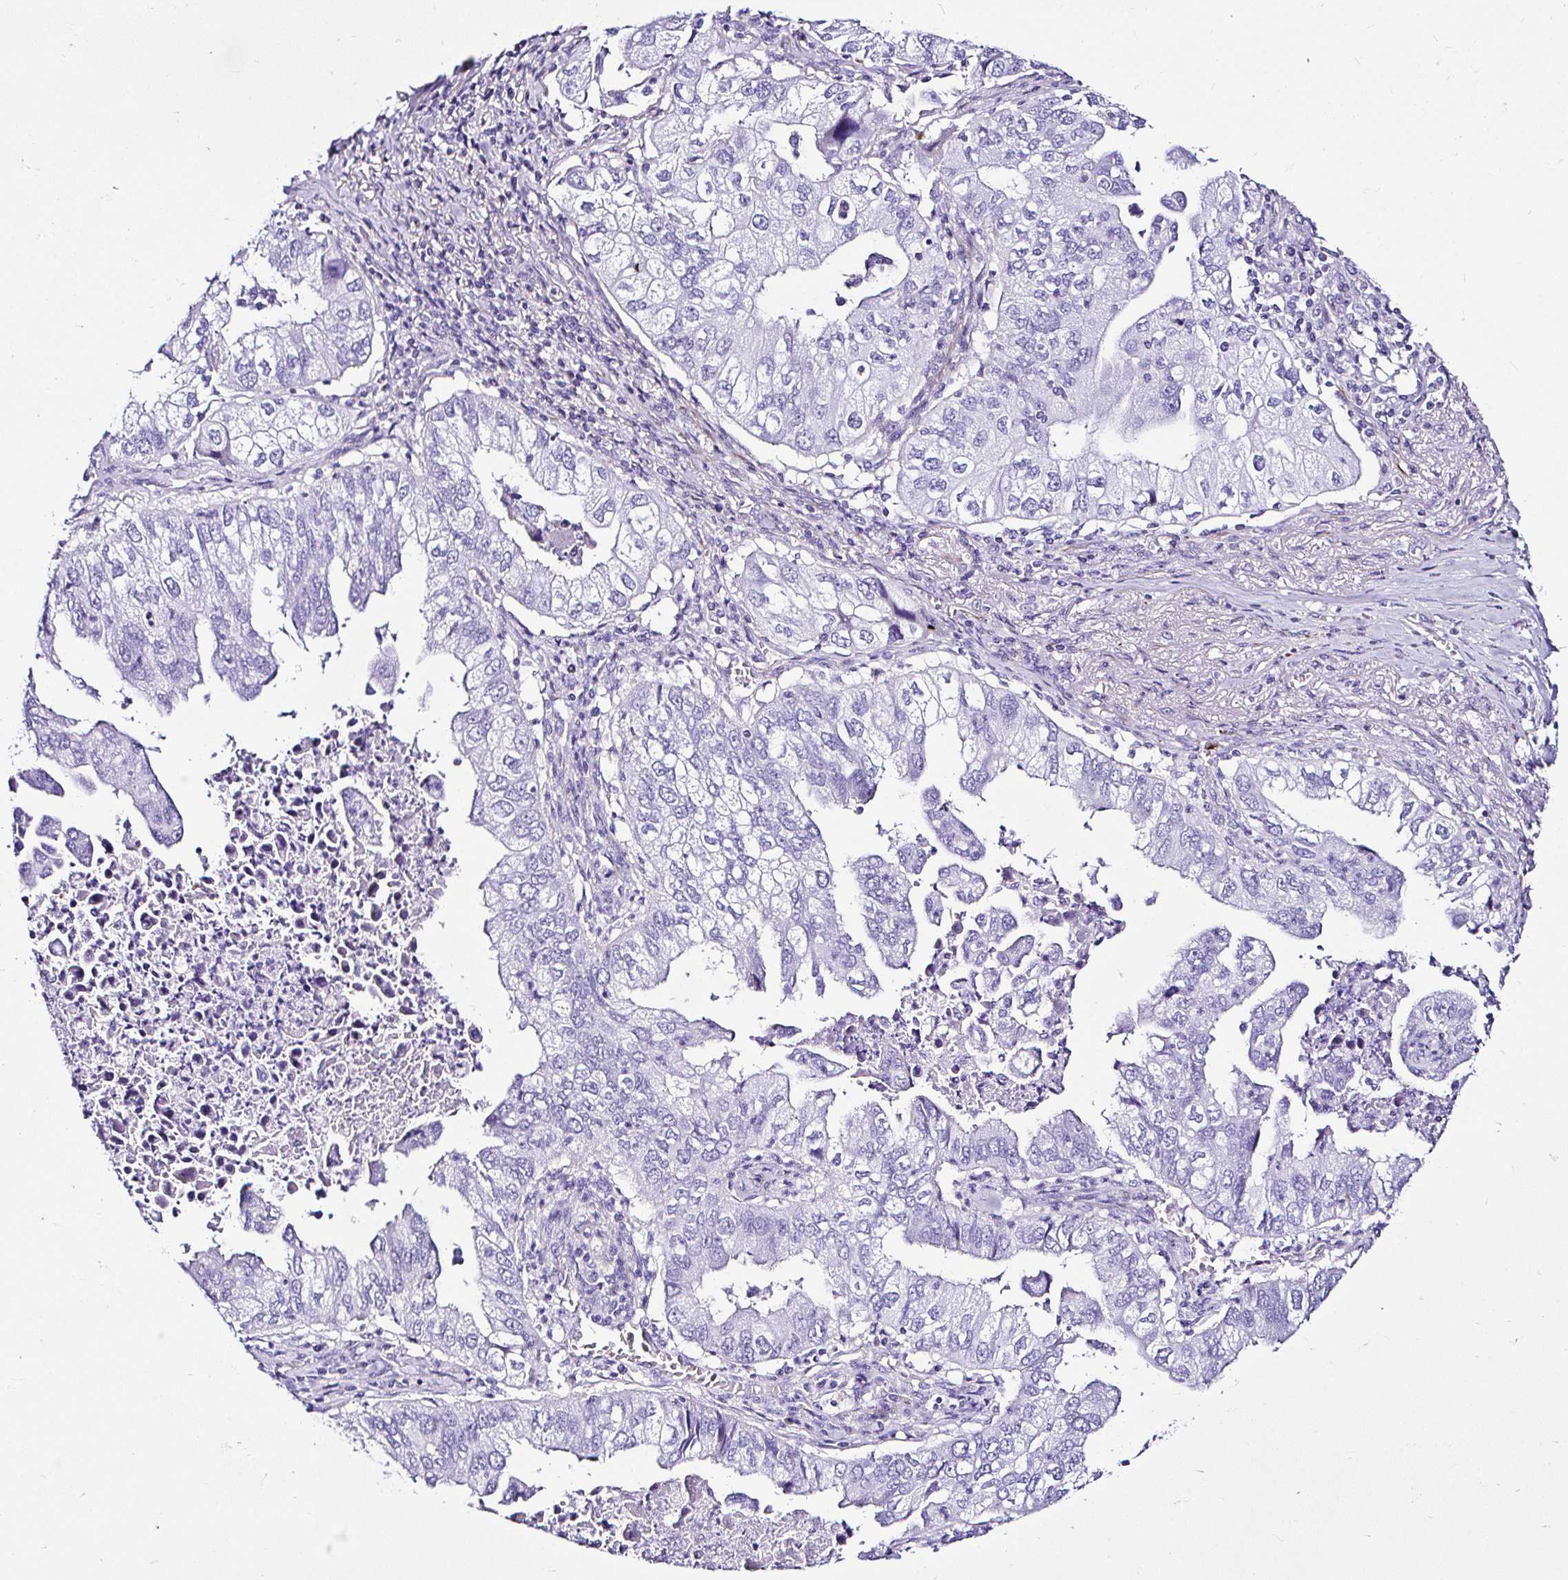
{"staining": {"intensity": "negative", "quantity": "none", "location": "none"}, "tissue": "lung cancer", "cell_type": "Tumor cells", "image_type": "cancer", "snomed": [{"axis": "morphology", "description": "Adenocarcinoma, NOS"}, {"axis": "topography", "description": "Lung"}], "caption": "Protein analysis of lung cancer (adenocarcinoma) displays no significant positivity in tumor cells. (DAB (3,3'-diaminobenzidine) immunohistochemistry with hematoxylin counter stain).", "gene": "DEPDC5", "patient": {"sex": "male", "age": 48}}